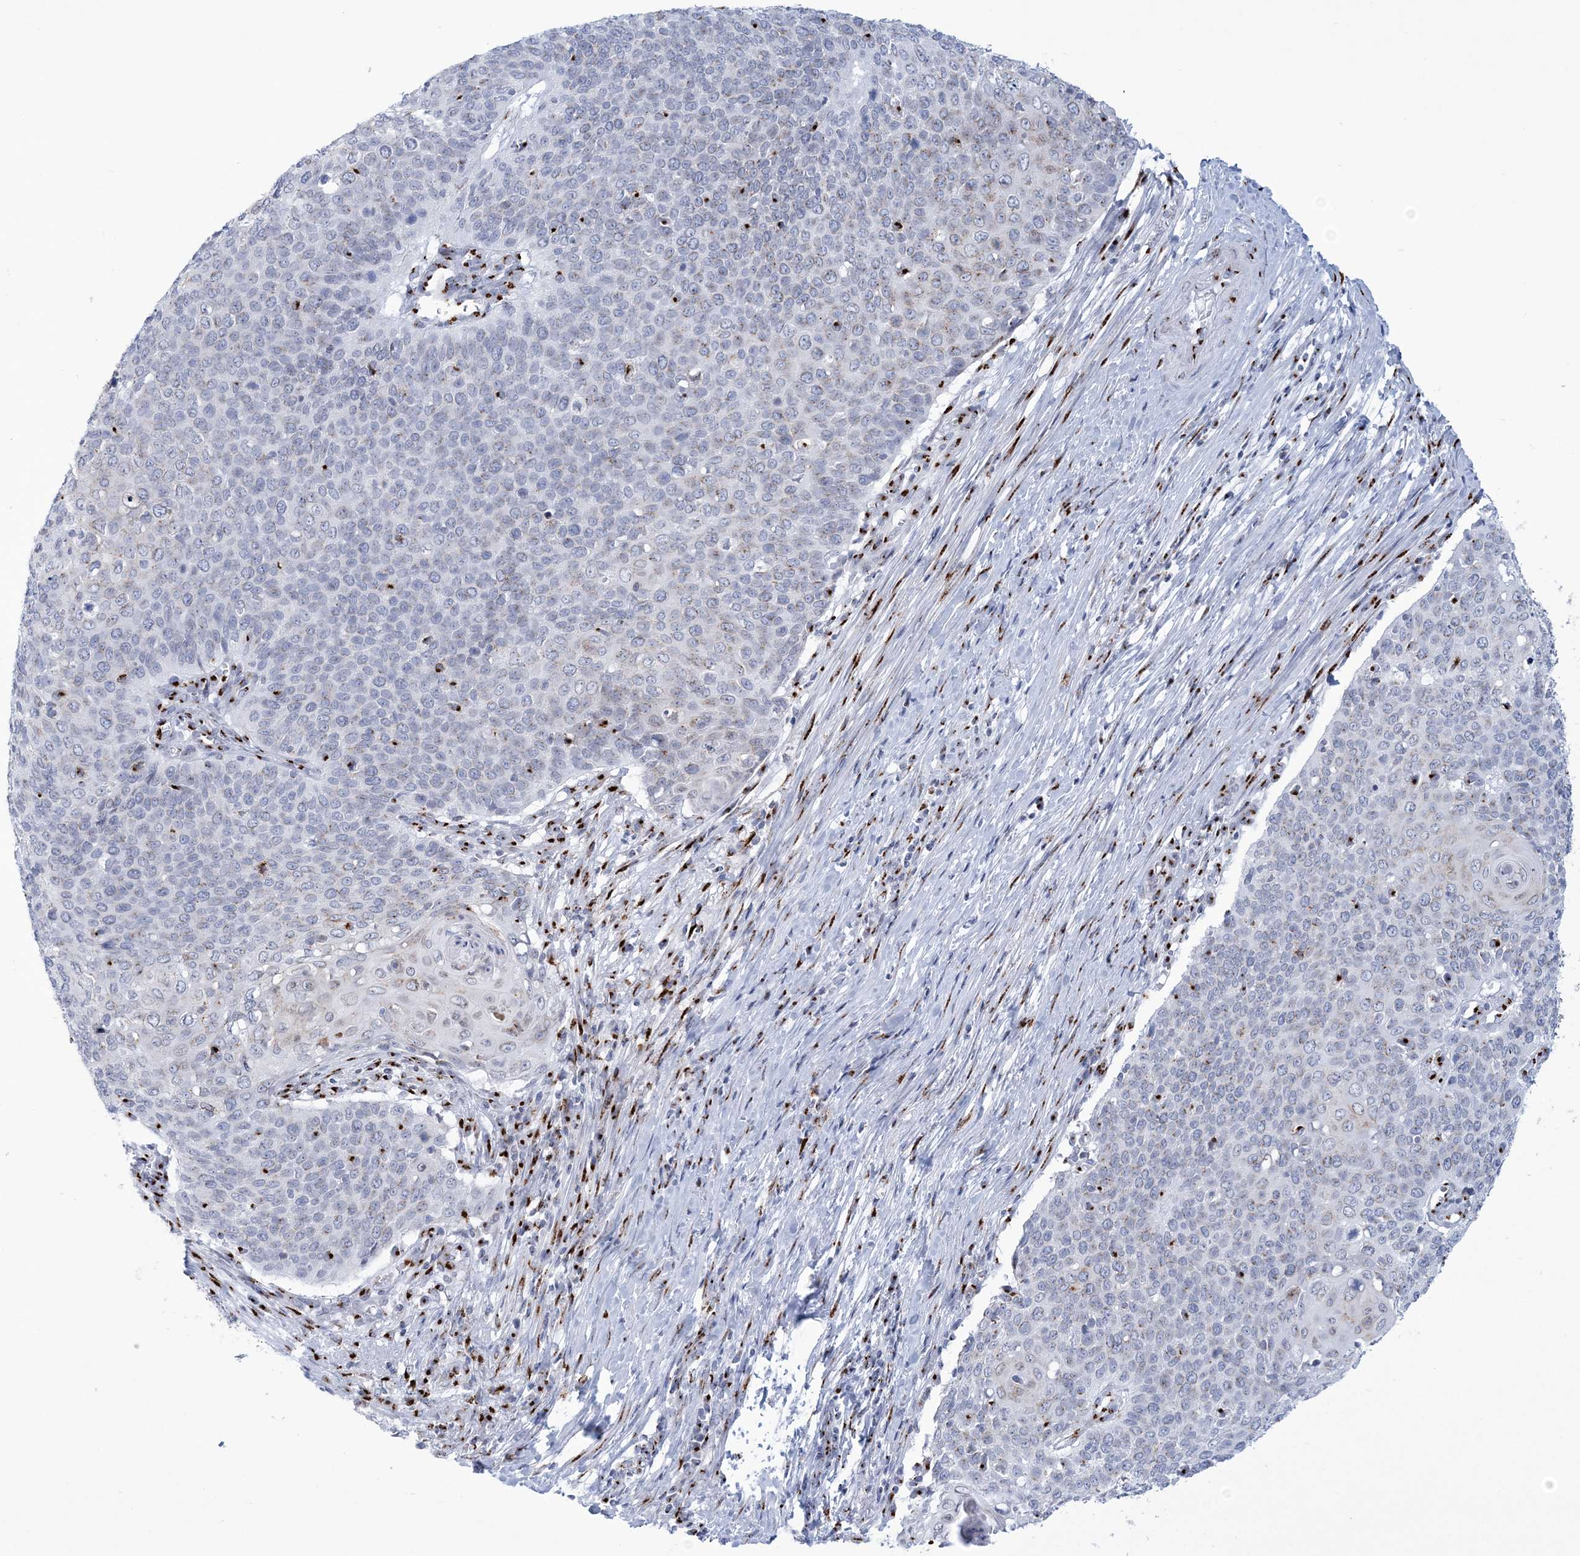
{"staining": {"intensity": "negative", "quantity": "none", "location": "none"}, "tissue": "cervical cancer", "cell_type": "Tumor cells", "image_type": "cancer", "snomed": [{"axis": "morphology", "description": "Squamous cell carcinoma, NOS"}, {"axis": "topography", "description": "Cervix"}], "caption": "Cervical squamous cell carcinoma stained for a protein using immunohistochemistry (IHC) reveals no positivity tumor cells.", "gene": "SLX9", "patient": {"sex": "female", "age": 39}}